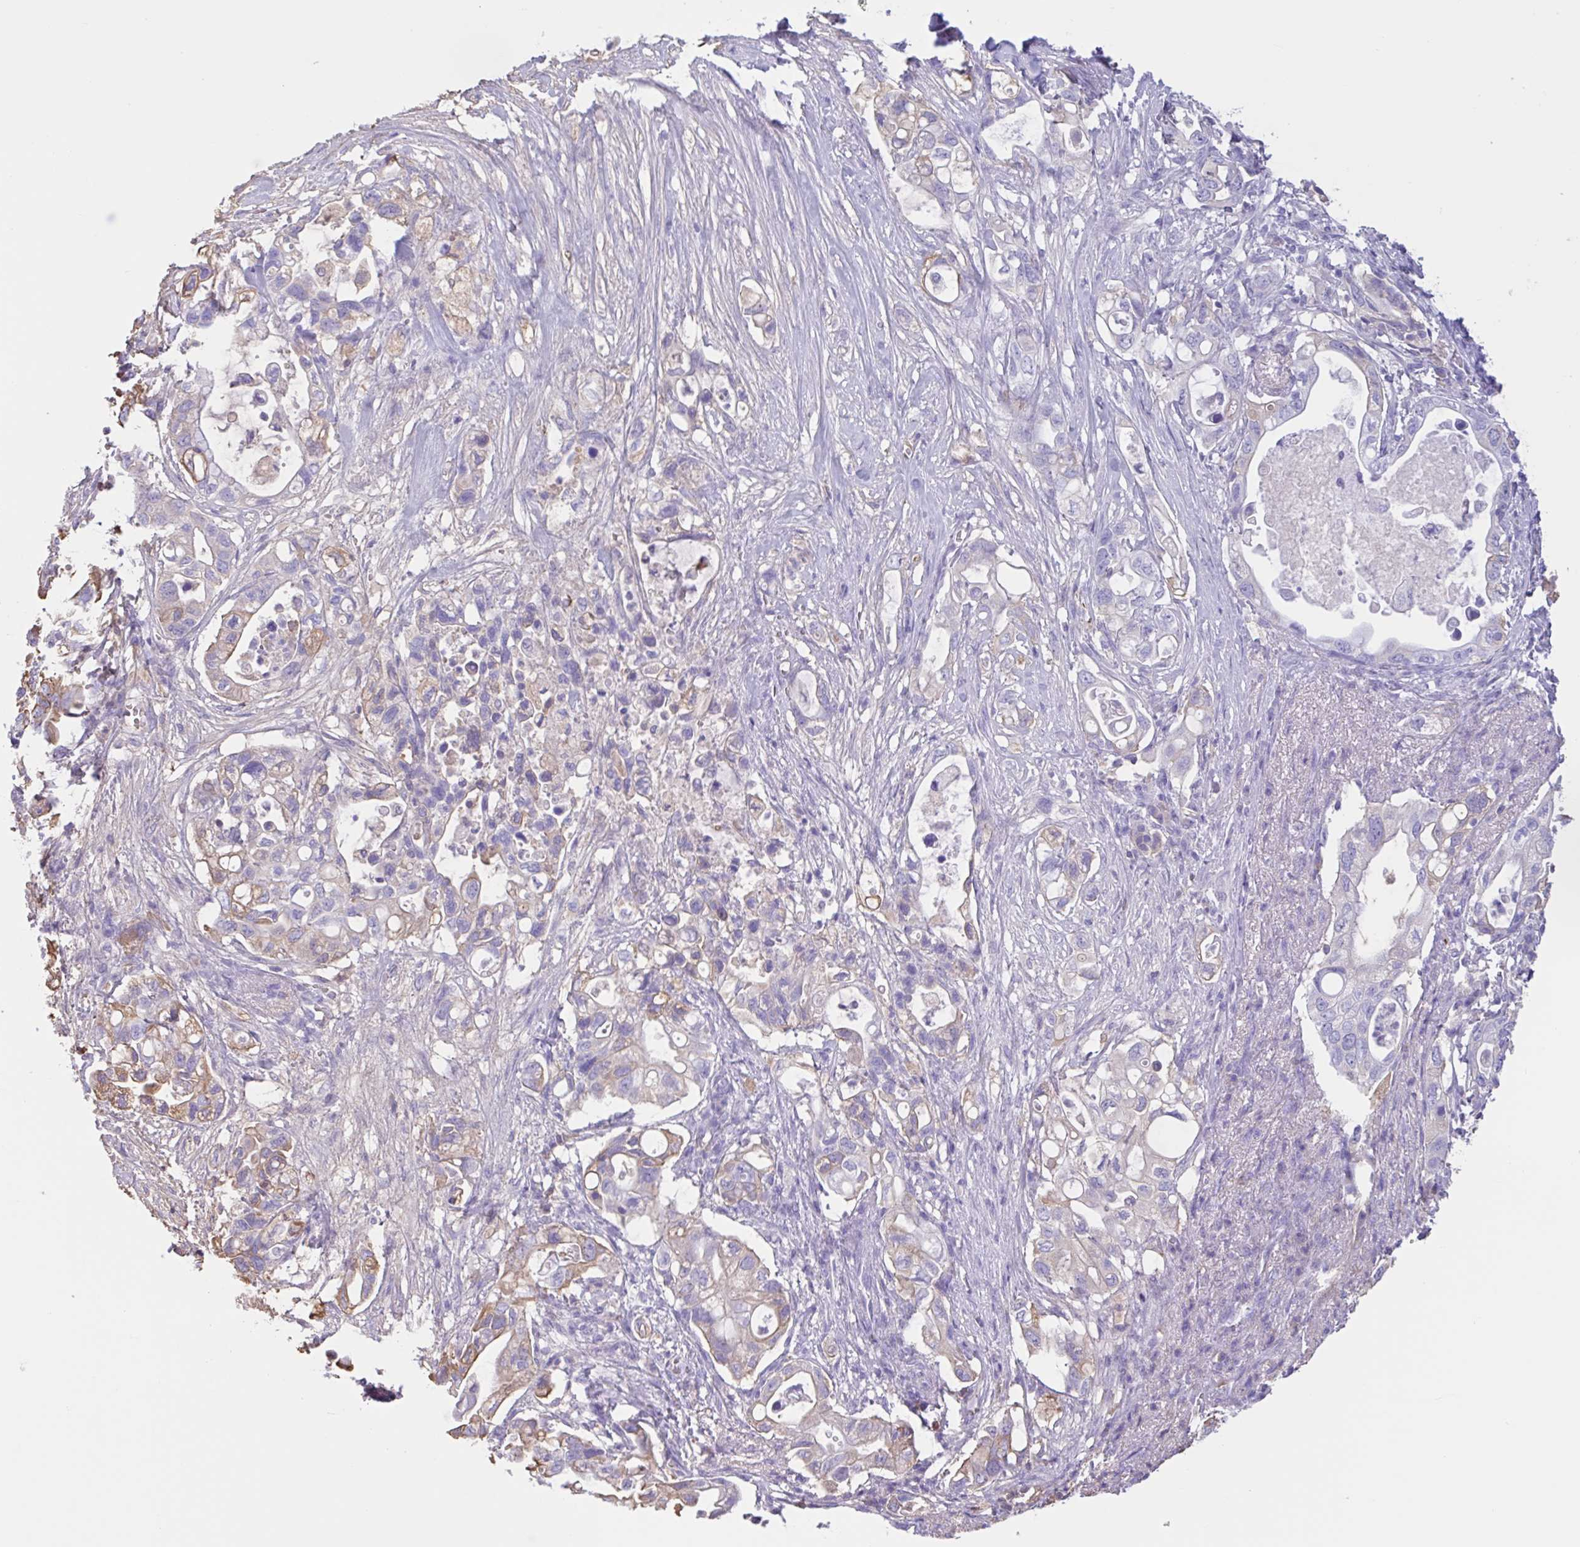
{"staining": {"intensity": "moderate", "quantity": "<25%", "location": "cytoplasmic/membranous"}, "tissue": "pancreatic cancer", "cell_type": "Tumor cells", "image_type": "cancer", "snomed": [{"axis": "morphology", "description": "Adenocarcinoma, NOS"}, {"axis": "topography", "description": "Pancreas"}], "caption": "IHC photomicrograph of neoplastic tissue: human pancreatic cancer (adenocarcinoma) stained using IHC exhibits low levels of moderate protein expression localized specifically in the cytoplasmic/membranous of tumor cells, appearing as a cytoplasmic/membranous brown color.", "gene": "LARGE2", "patient": {"sex": "female", "age": 72}}